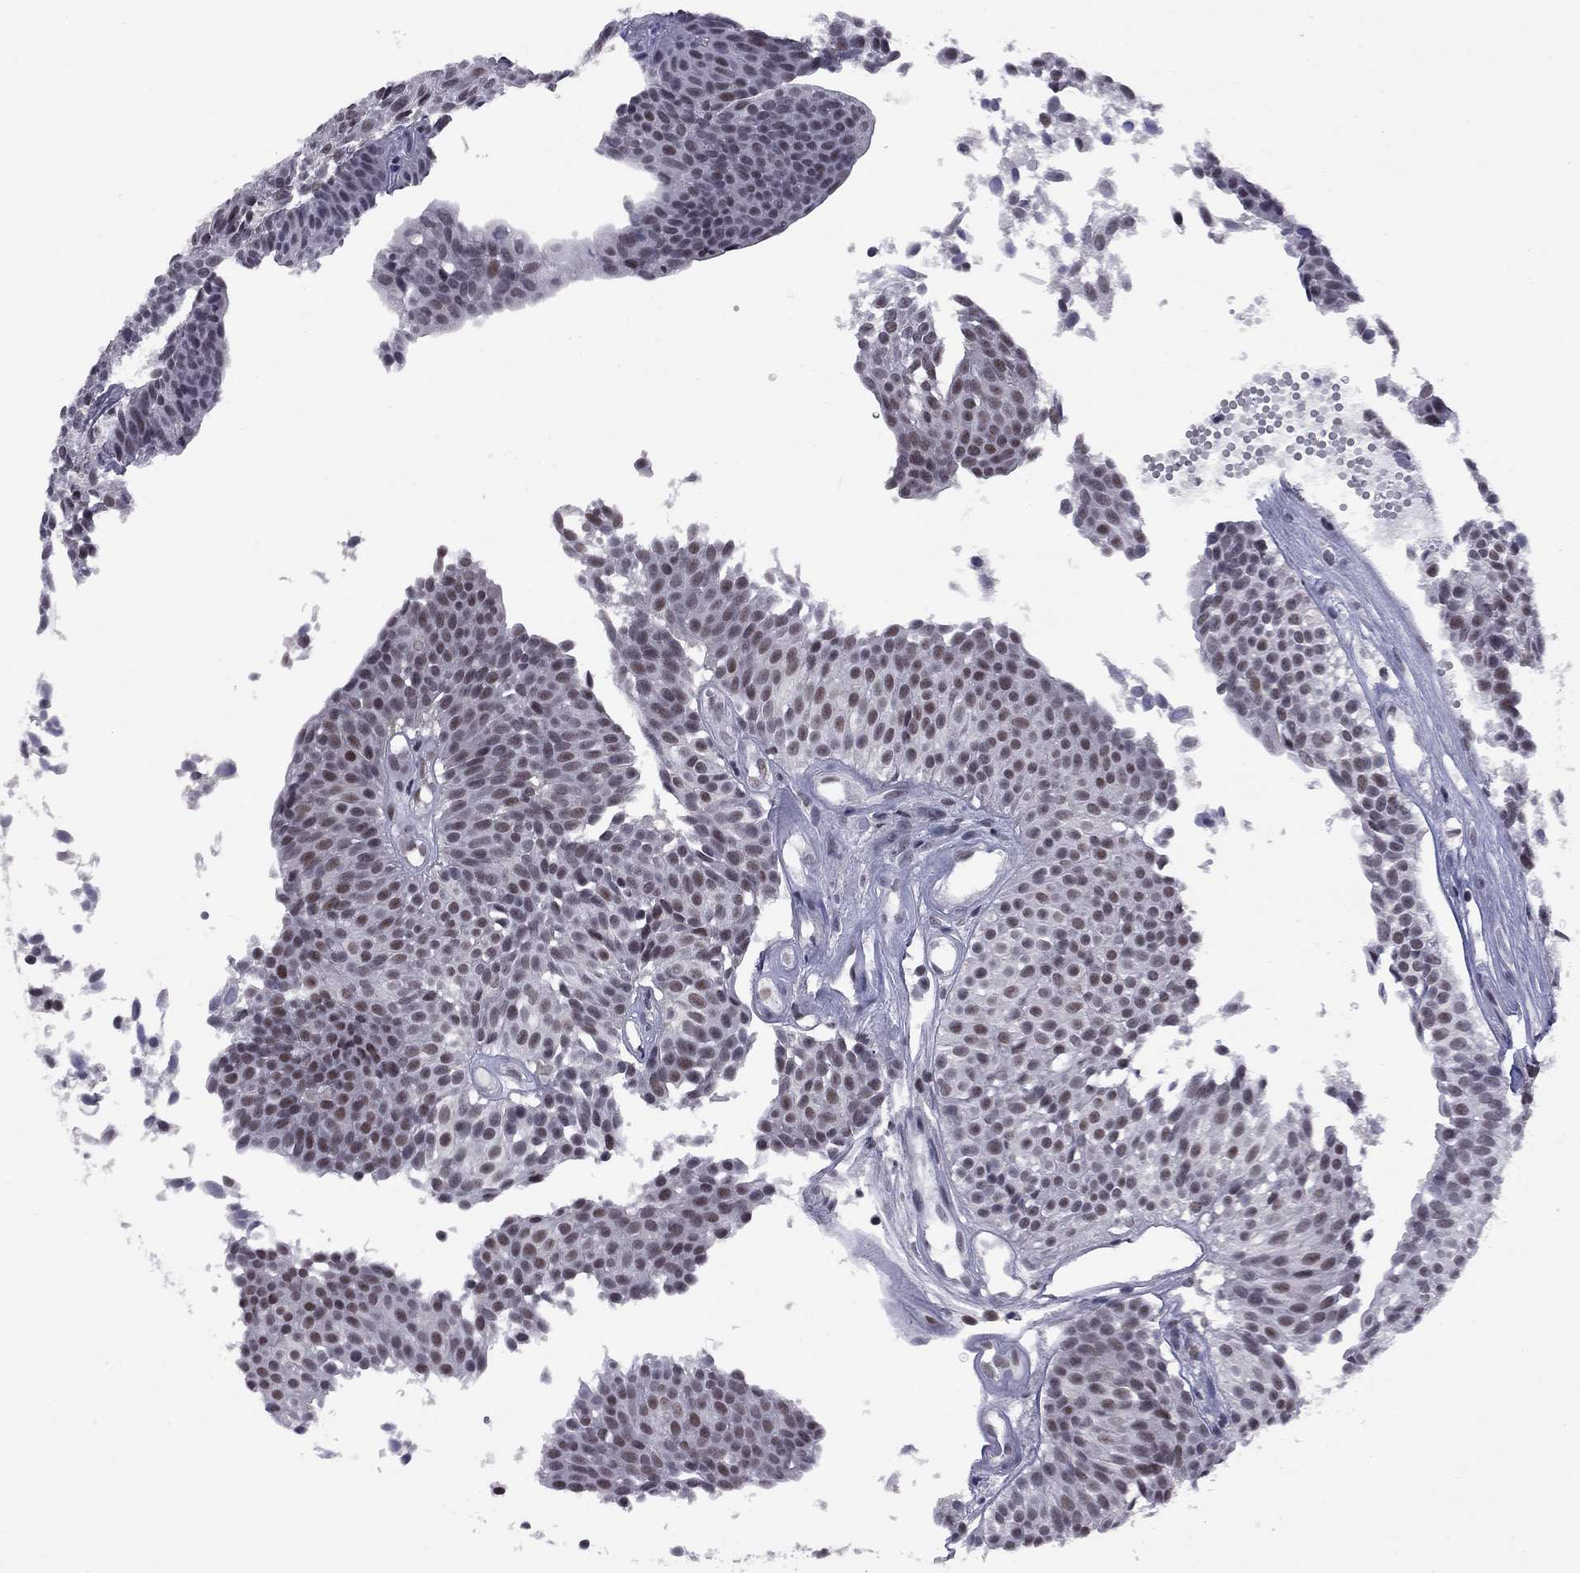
{"staining": {"intensity": "moderate", "quantity": "<25%", "location": "nuclear"}, "tissue": "urothelial cancer", "cell_type": "Tumor cells", "image_type": "cancer", "snomed": [{"axis": "morphology", "description": "Urothelial carcinoma, Low grade"}, {"axis": "topography", "description": "Urinary bladder"}], "caption": "A high-resolution photomicrograph shows immunohistochemistry staining of urothelial cancer, which demonstrates moderate nuclear positivity in approximately <25% of tumor cells.", "gene": "TAF9", "patient": {"sex": "male", "age": 63}}